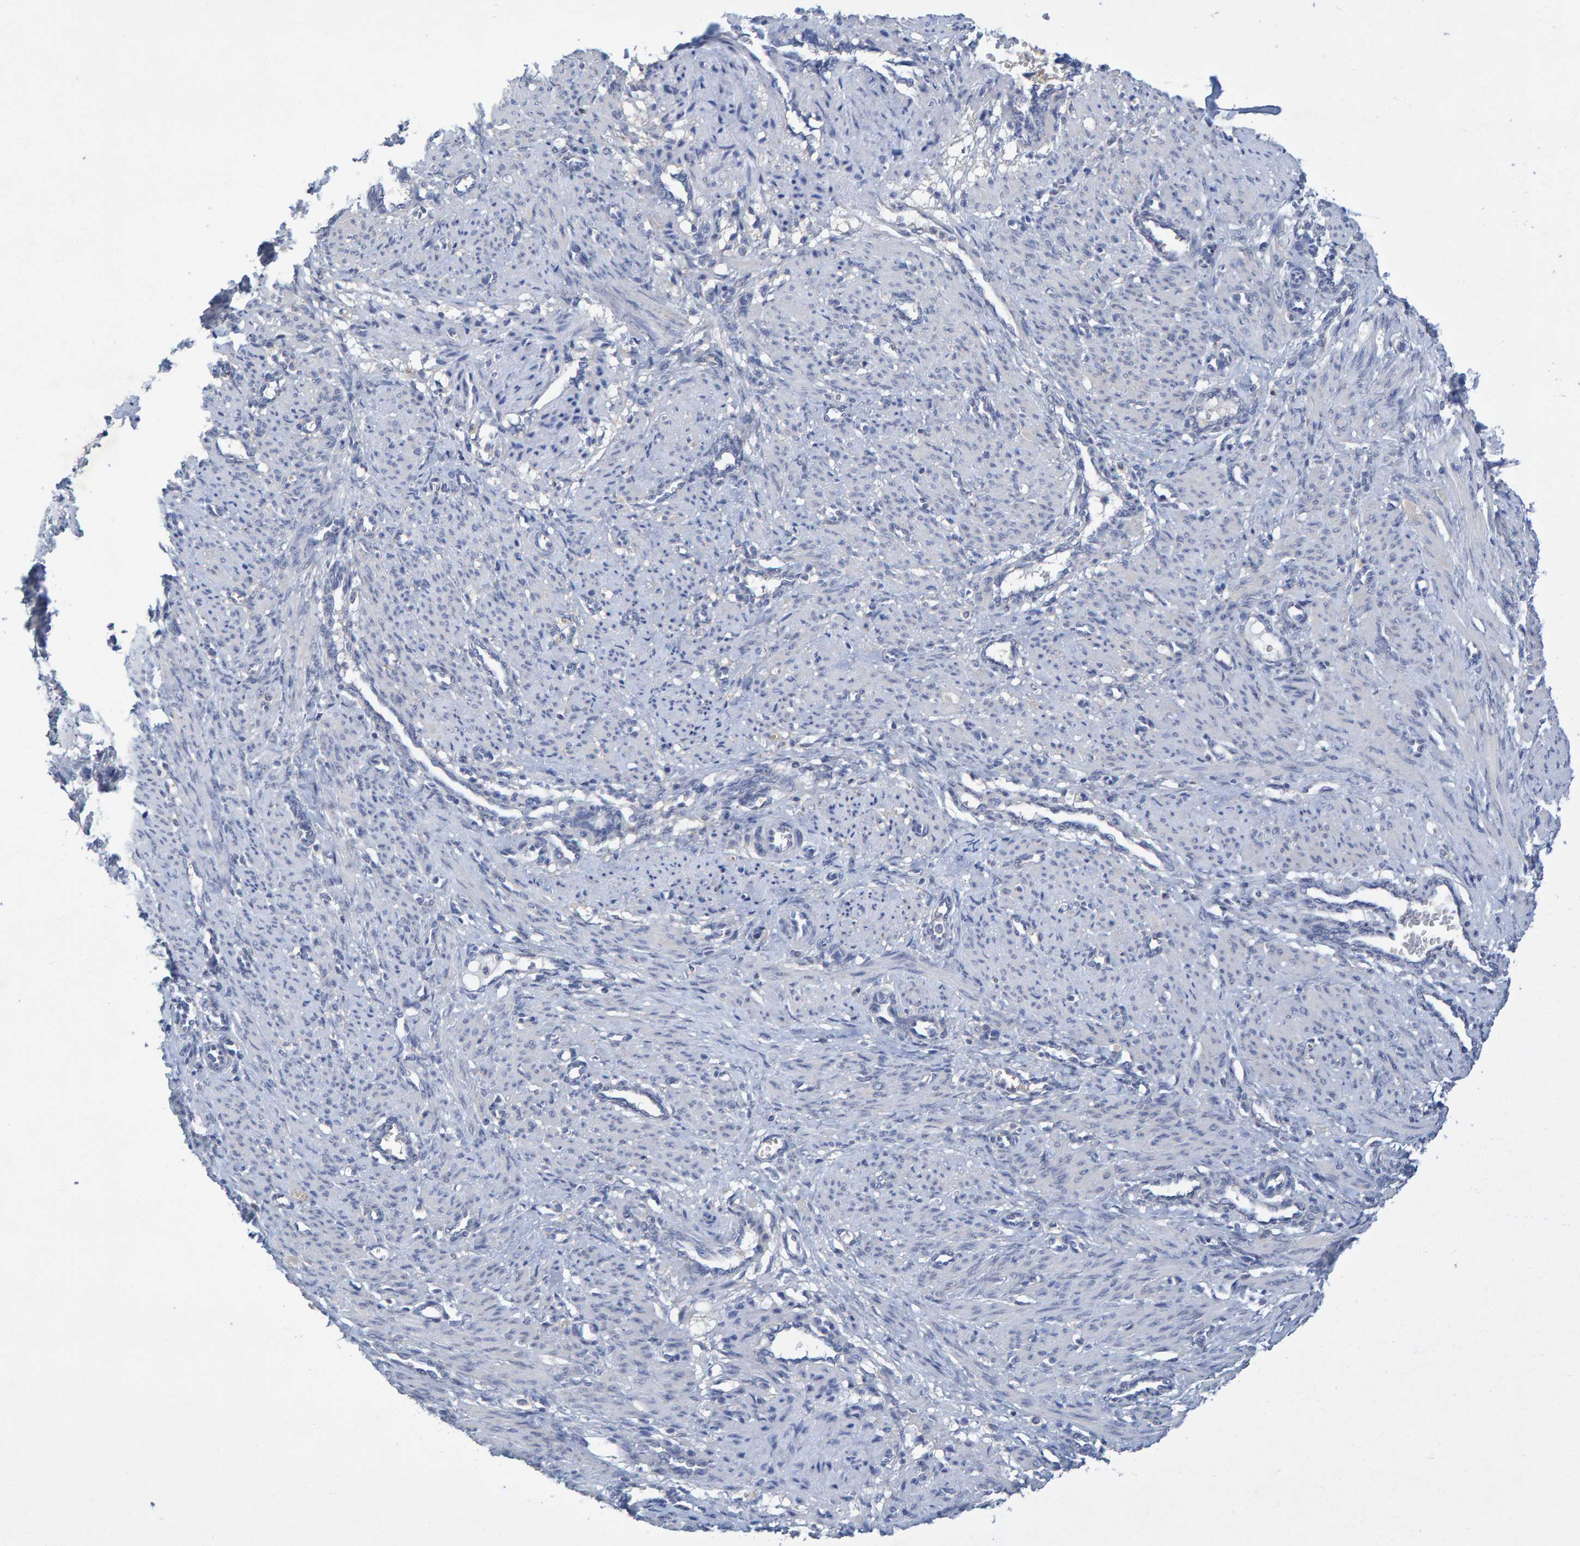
{"staining": {"intensity": "negative", "quantity": "none", "location": "none"}, "tissue": "smooth muscle", "cell_type": "Smooth muscle cells", "image_type": "normal", "snomed": [{"axis": "morphology", "description": "Normal tissue, NOS"}, {"axis": "topography", "description": "Endometrium"}], "caption": "Micrograph shows no significant protein staining in smooth muscle cells of unremarkable smooth muscle.", "gene": "ALAD", "patient": {"sex": "female", "age": 33}}